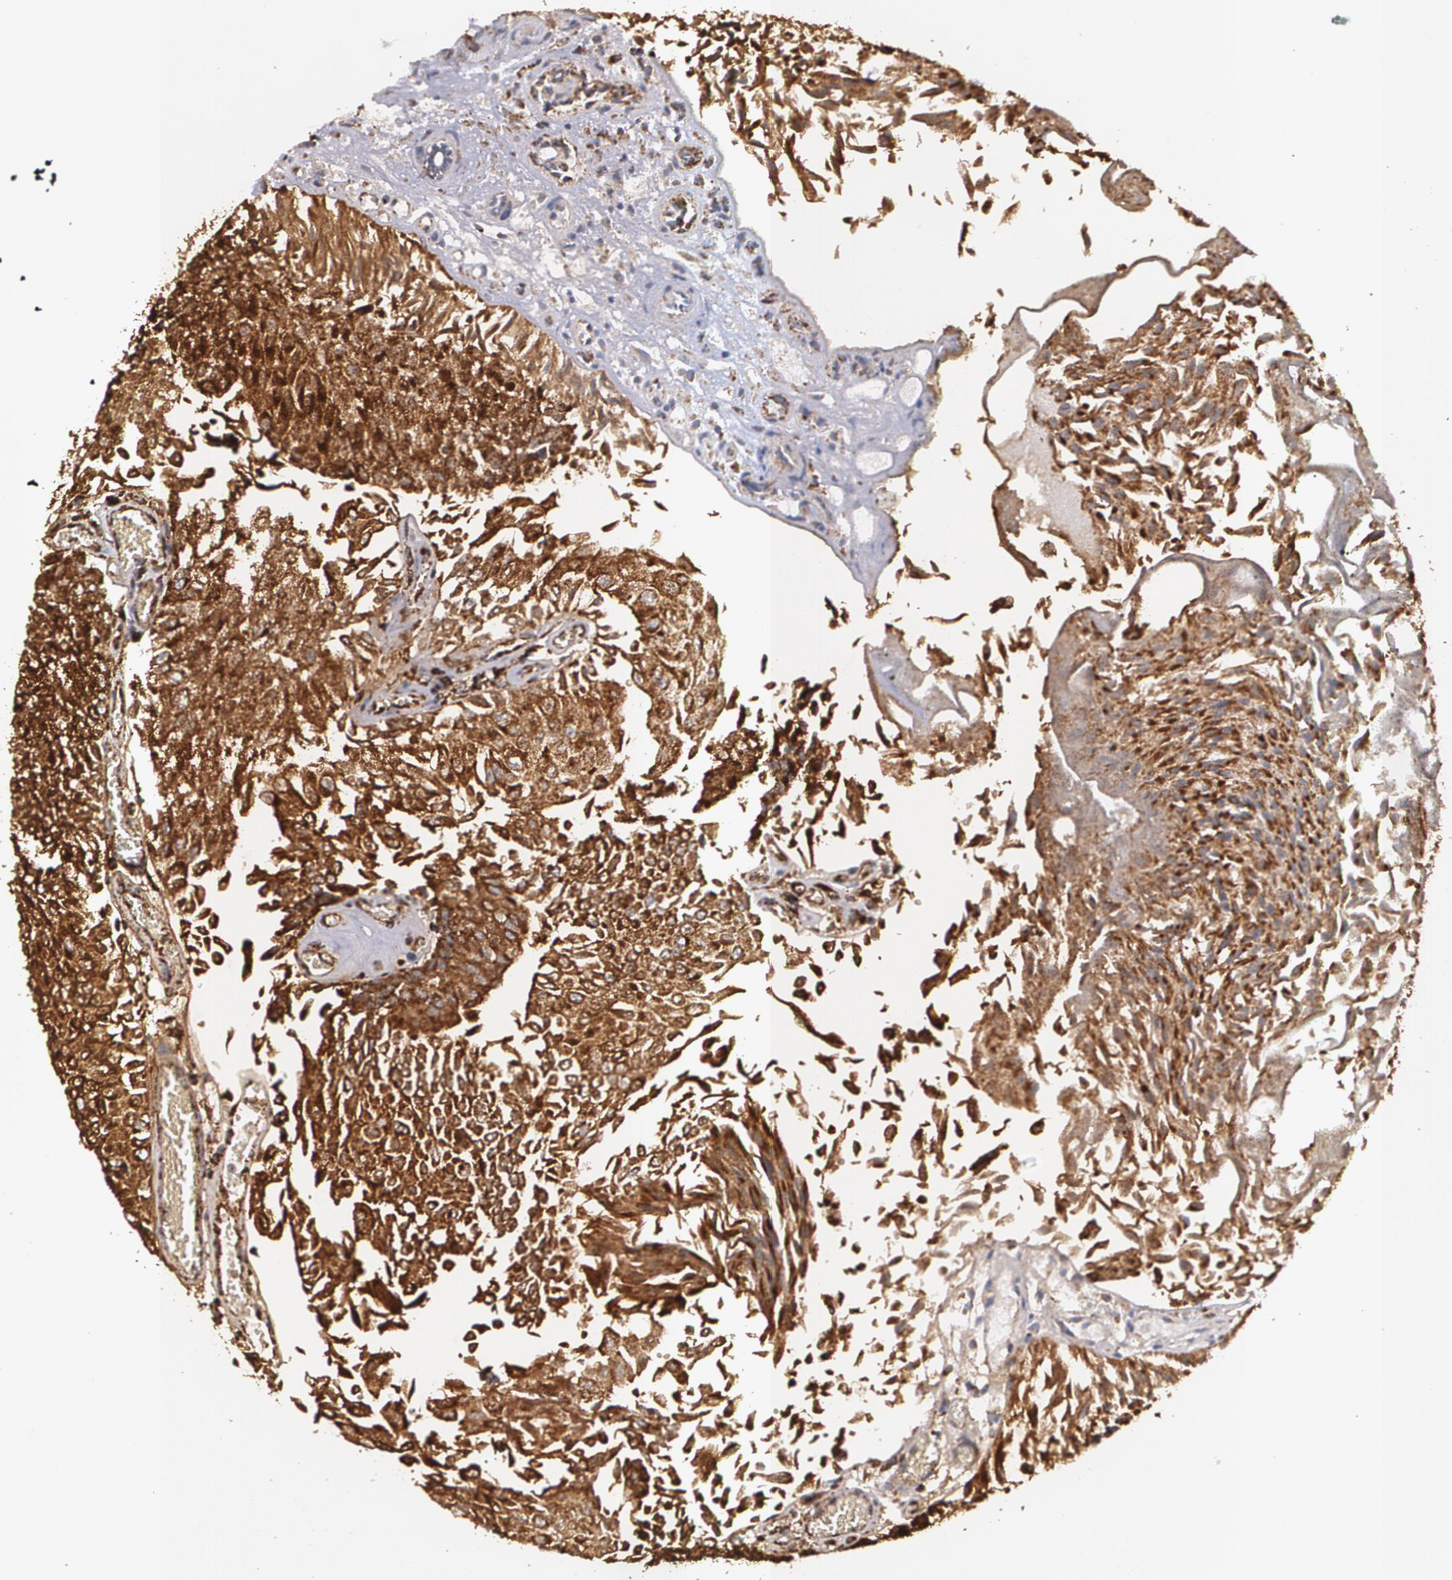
{"staining": {"intensity": "moderate", "quantity": ">75%", "location": "cytoplasmic/membranous"}, "tissue": "urothelial cancer", "cell_type": "Tumor cells", "image_type": "cancer", "snomed": [{"axis": "morphology", "description": "Urothelial carcinoma, Low grade"}, {"axis": "topography", "description": "Urinary bladder"}], "caption": "An image showing moderate cytoplasmic/membranous staining in approximately >75% of tumor cells in urothelial cancer, as visualized by brown immunohistochemical staining.", "gene": "HSPD1", "patient": {"sex": "male", "age": 86}}